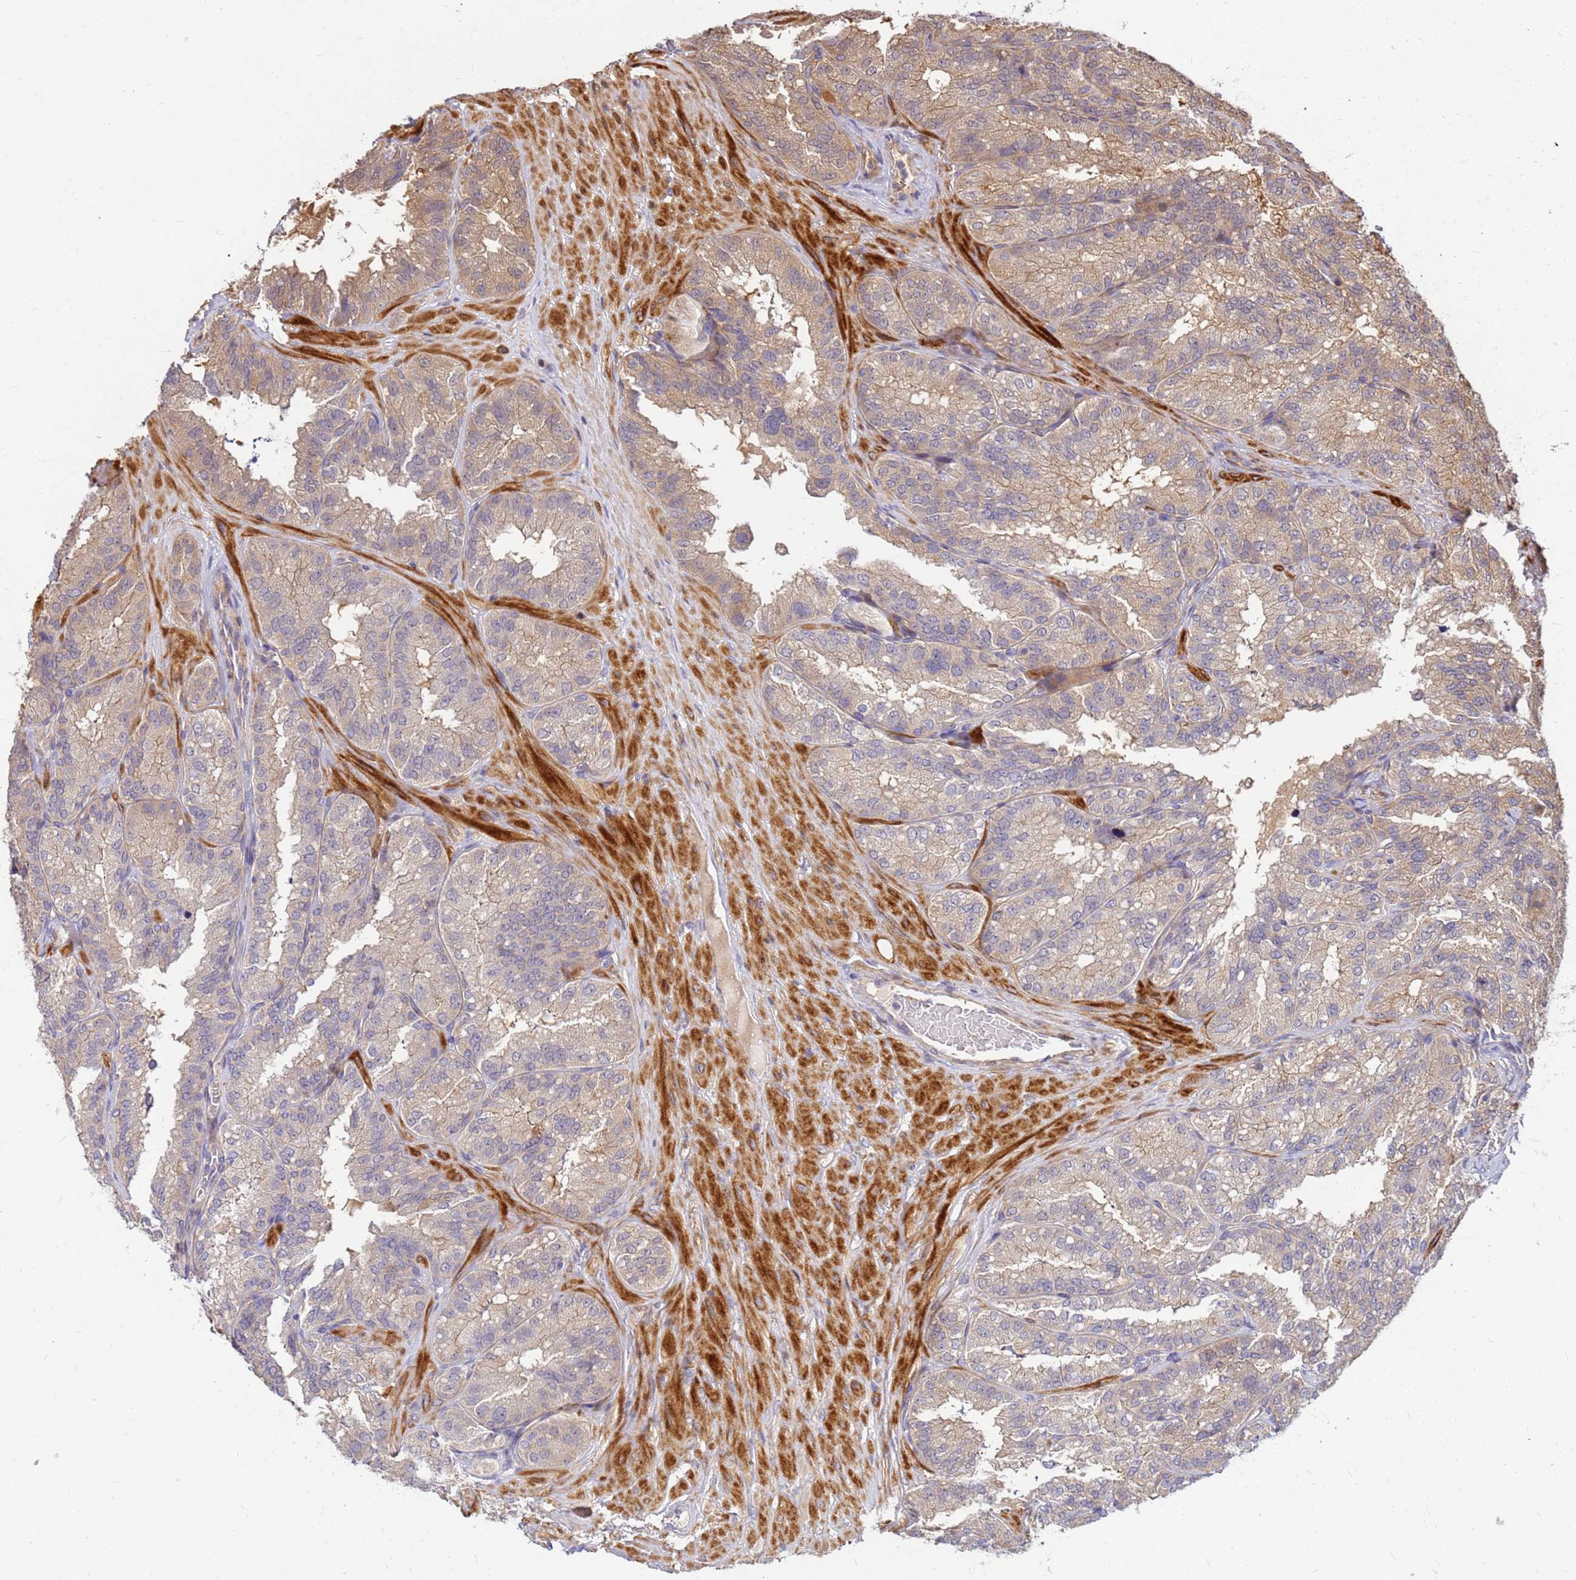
{"staining": {"intensity": "weak", "quantity": "25%-75%", "location": "cytoplasmic/membranous"}, "tissue": "seminal vesicle", "cell_type": "Glandular cells", "image_type": "normal", "snomed": [{"axis": "morphology", "description": "Normal tissue, NOS"}, {"axis": "topography", "description": "Seminal veicle"}], "caption": "Seminal vesicle was stained to show a protein in brown. There is low levels of weak cytoplasmic/membranous expression in approximately 25%-75% of glandular cells. The staining was performed using DAB, with brown indicating positive protein expression. Nuclei are stained blue with hematoxylin.", "gene": "DUS4L", "patient": {"sex": "male", "age": 58}}